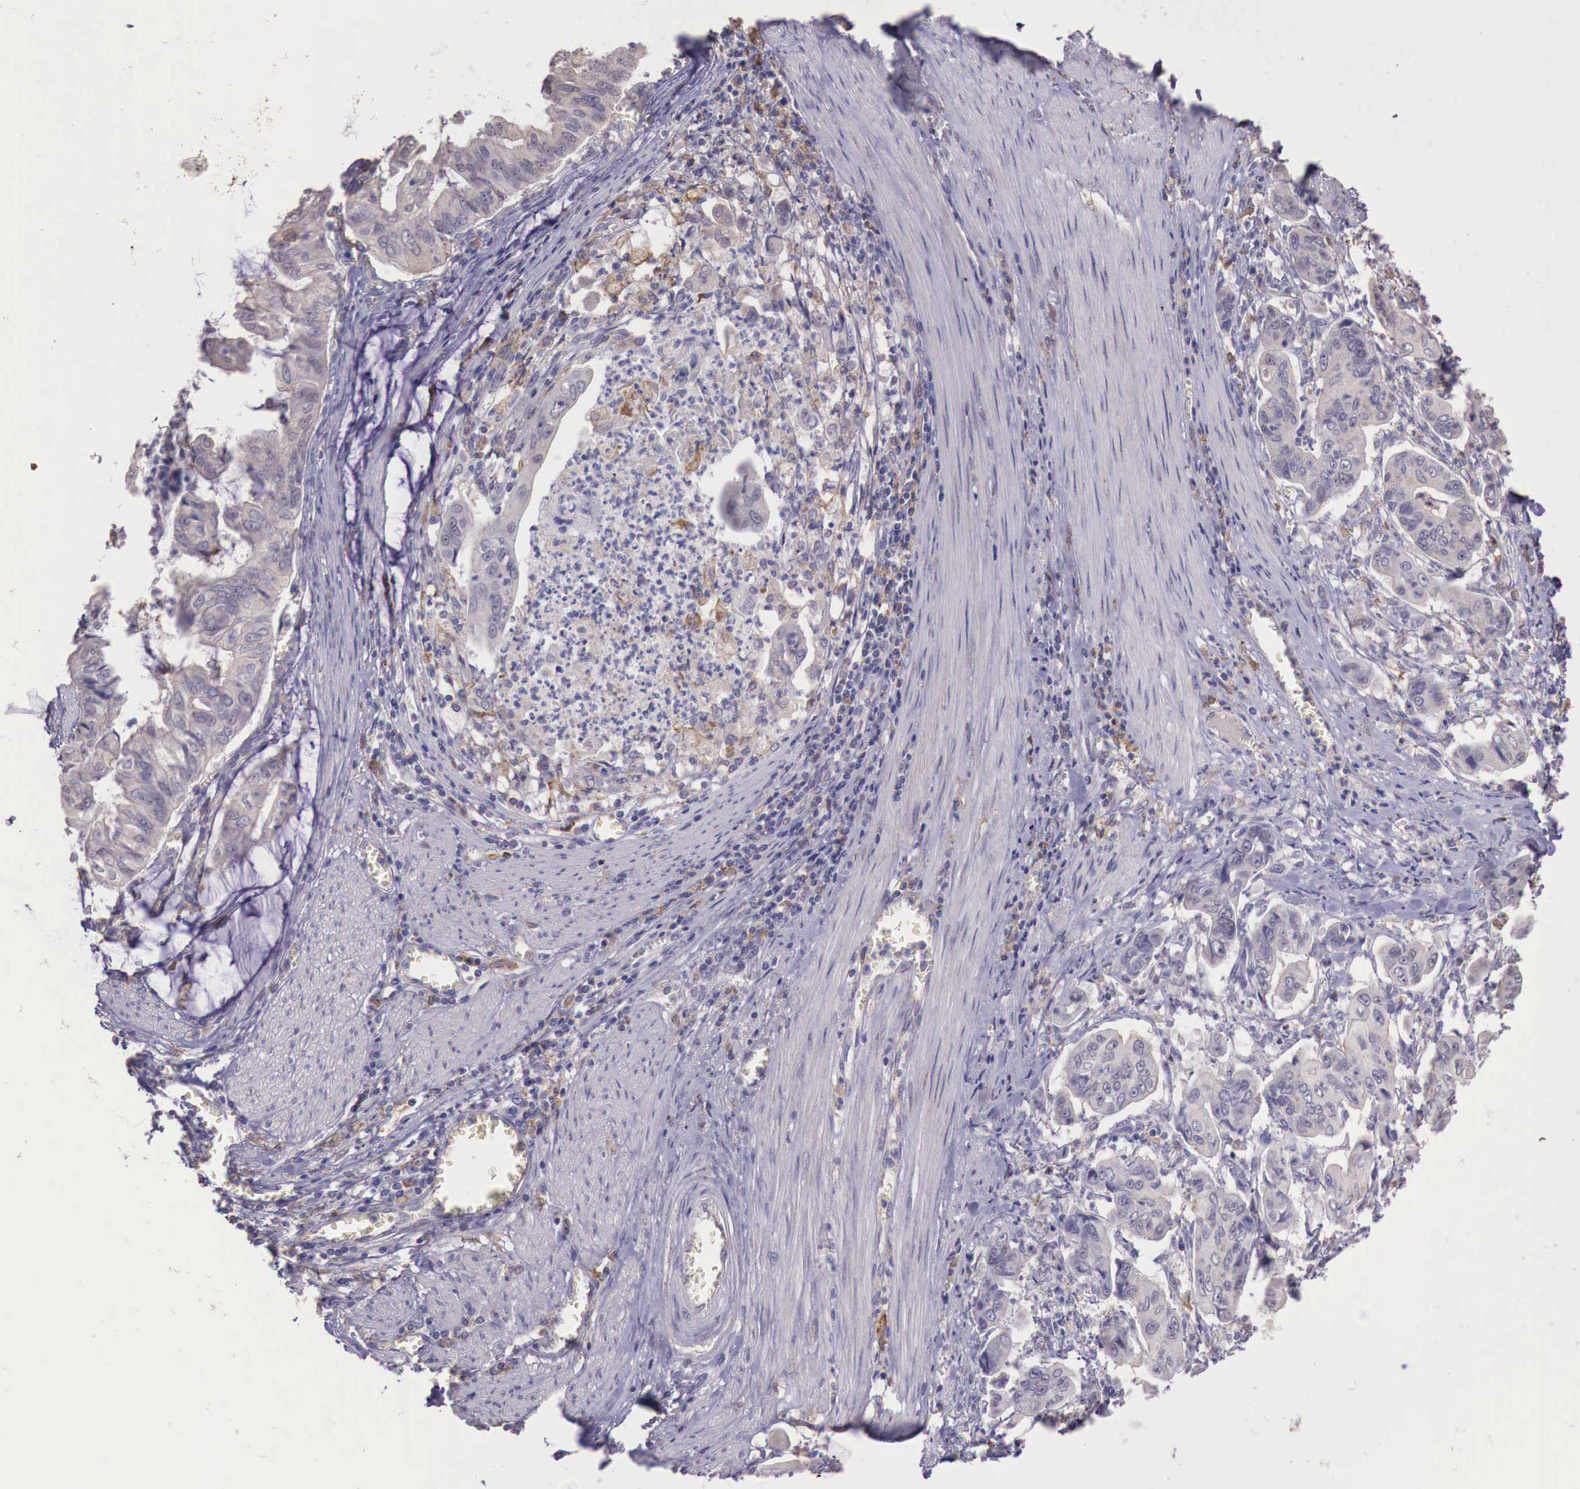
{"staining": {"intensity": "weak", "quantity": "25%-75%", "location": "cytoplasmic/membranous"}, "tissue": "stomach cancer", "cell_type": "Tumor cells", "image_type": "cancer", "snomed": [{"axis": "morphology", "description": "Adenocarcinoma, NOS"}, {"axis": "topography", "description": "Stomach, upper"}], "caption": "High-power microscopy captured an IHC micrograph of adenocarcinoma (stomach), revealing weak cytoplasmic/membranous staining in about 25%-75% of tumor cells. Ihc stains the protein in brown and the nuclei are stained blue.", "gene": "CHRDL1", "patient": {"sex": "male", "age": 80}}